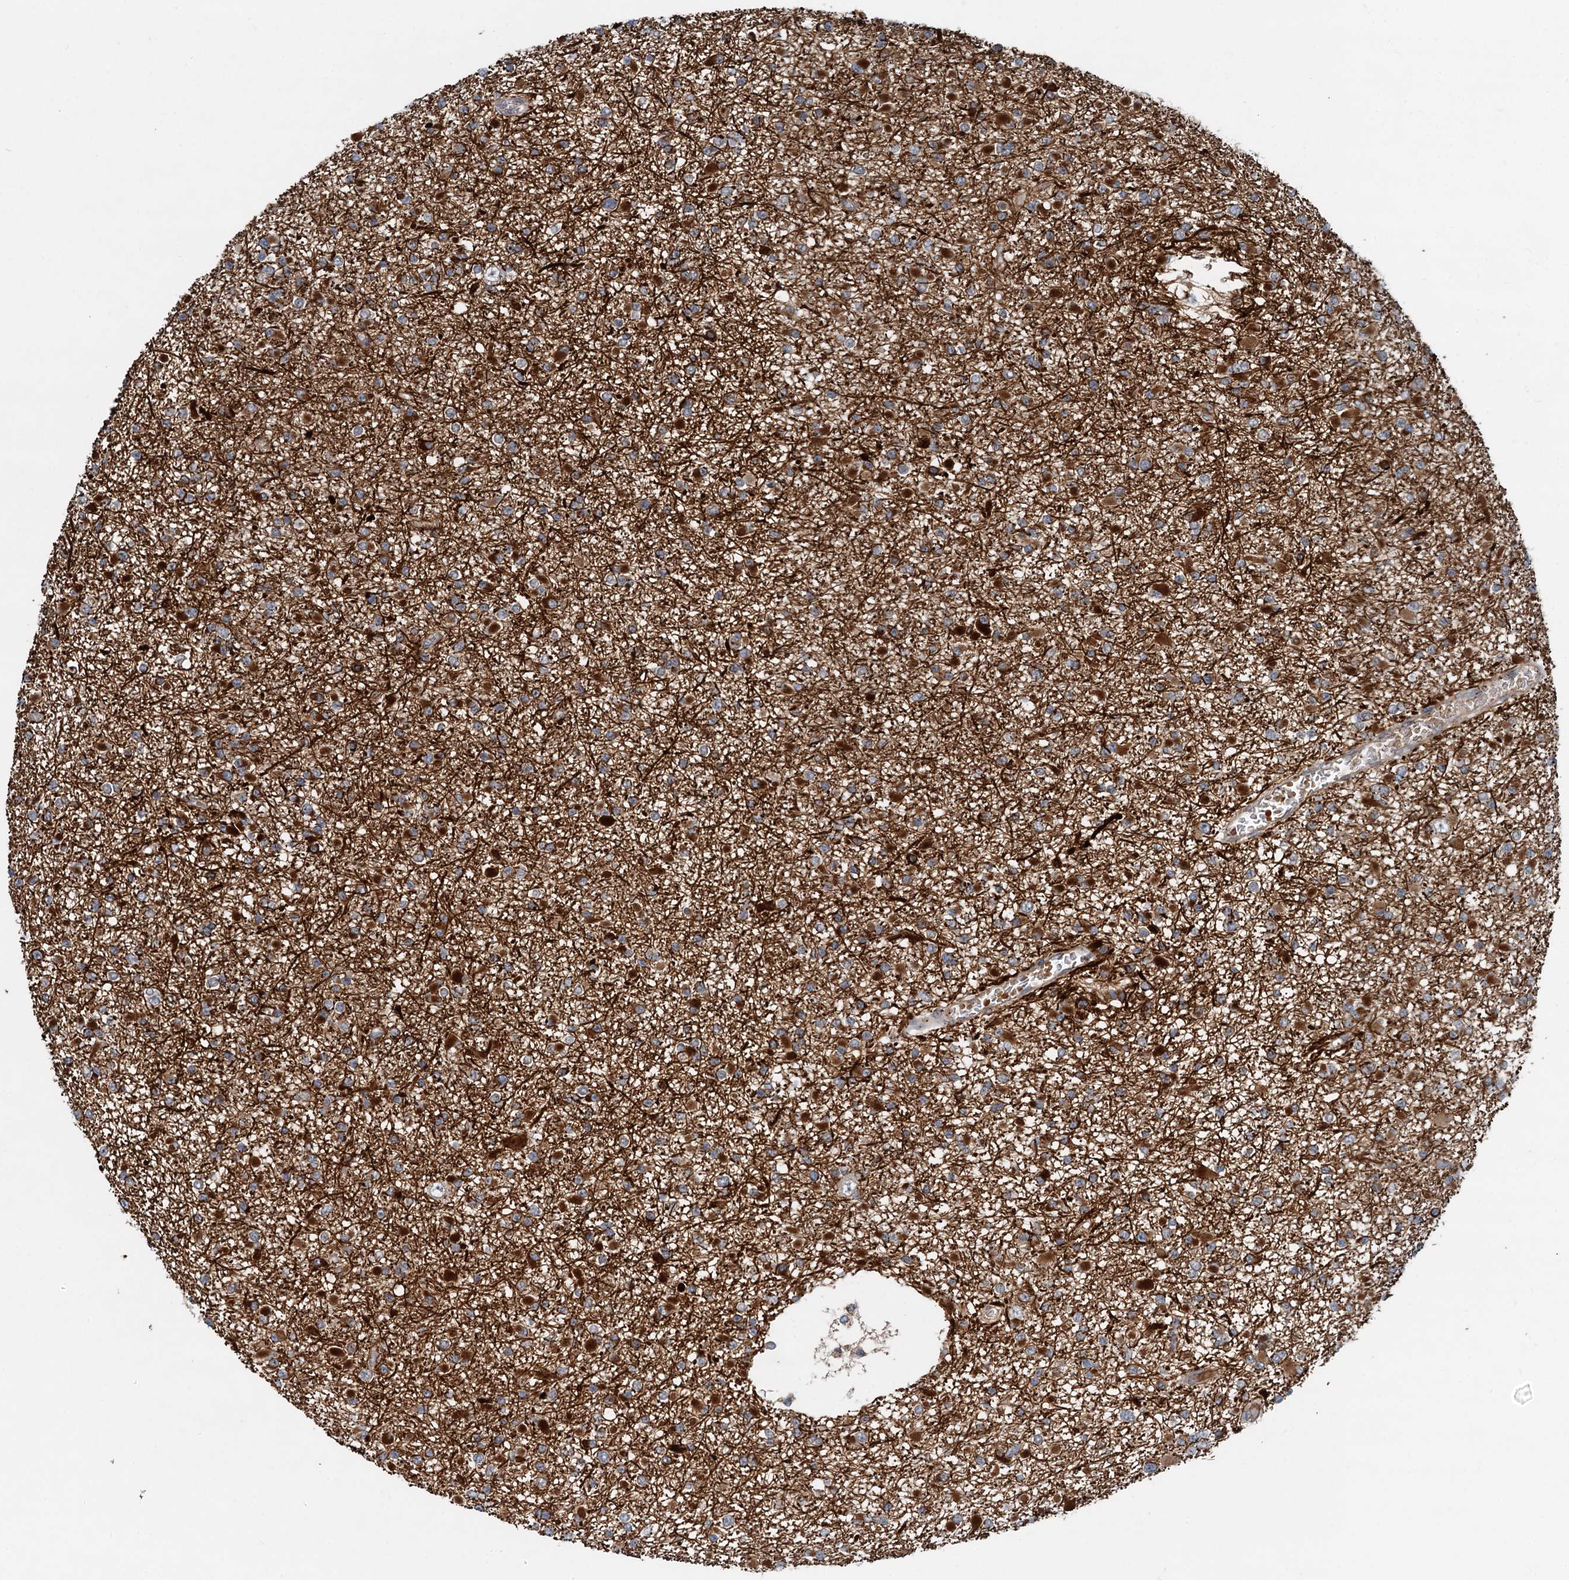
{"staining": {"intensity": "strong", "quantity": "<25%", "location": "cytoplasmic/membranous"}, "tissue": "glioma", "cell_type": "Tumor cells", "image_type": "cancer", "snomed": [{"axis": "morphology", "description": "Glioma, malignant, Low grade"}, {"axis": "topography", "description": "Brain"}], "caption": "Glioma stained for a protein exhibits strong cytoplasmic/membranous positivity in tumor cells.", "gene": "CEP68", "patient": {"sex": "female", "age": 22}}